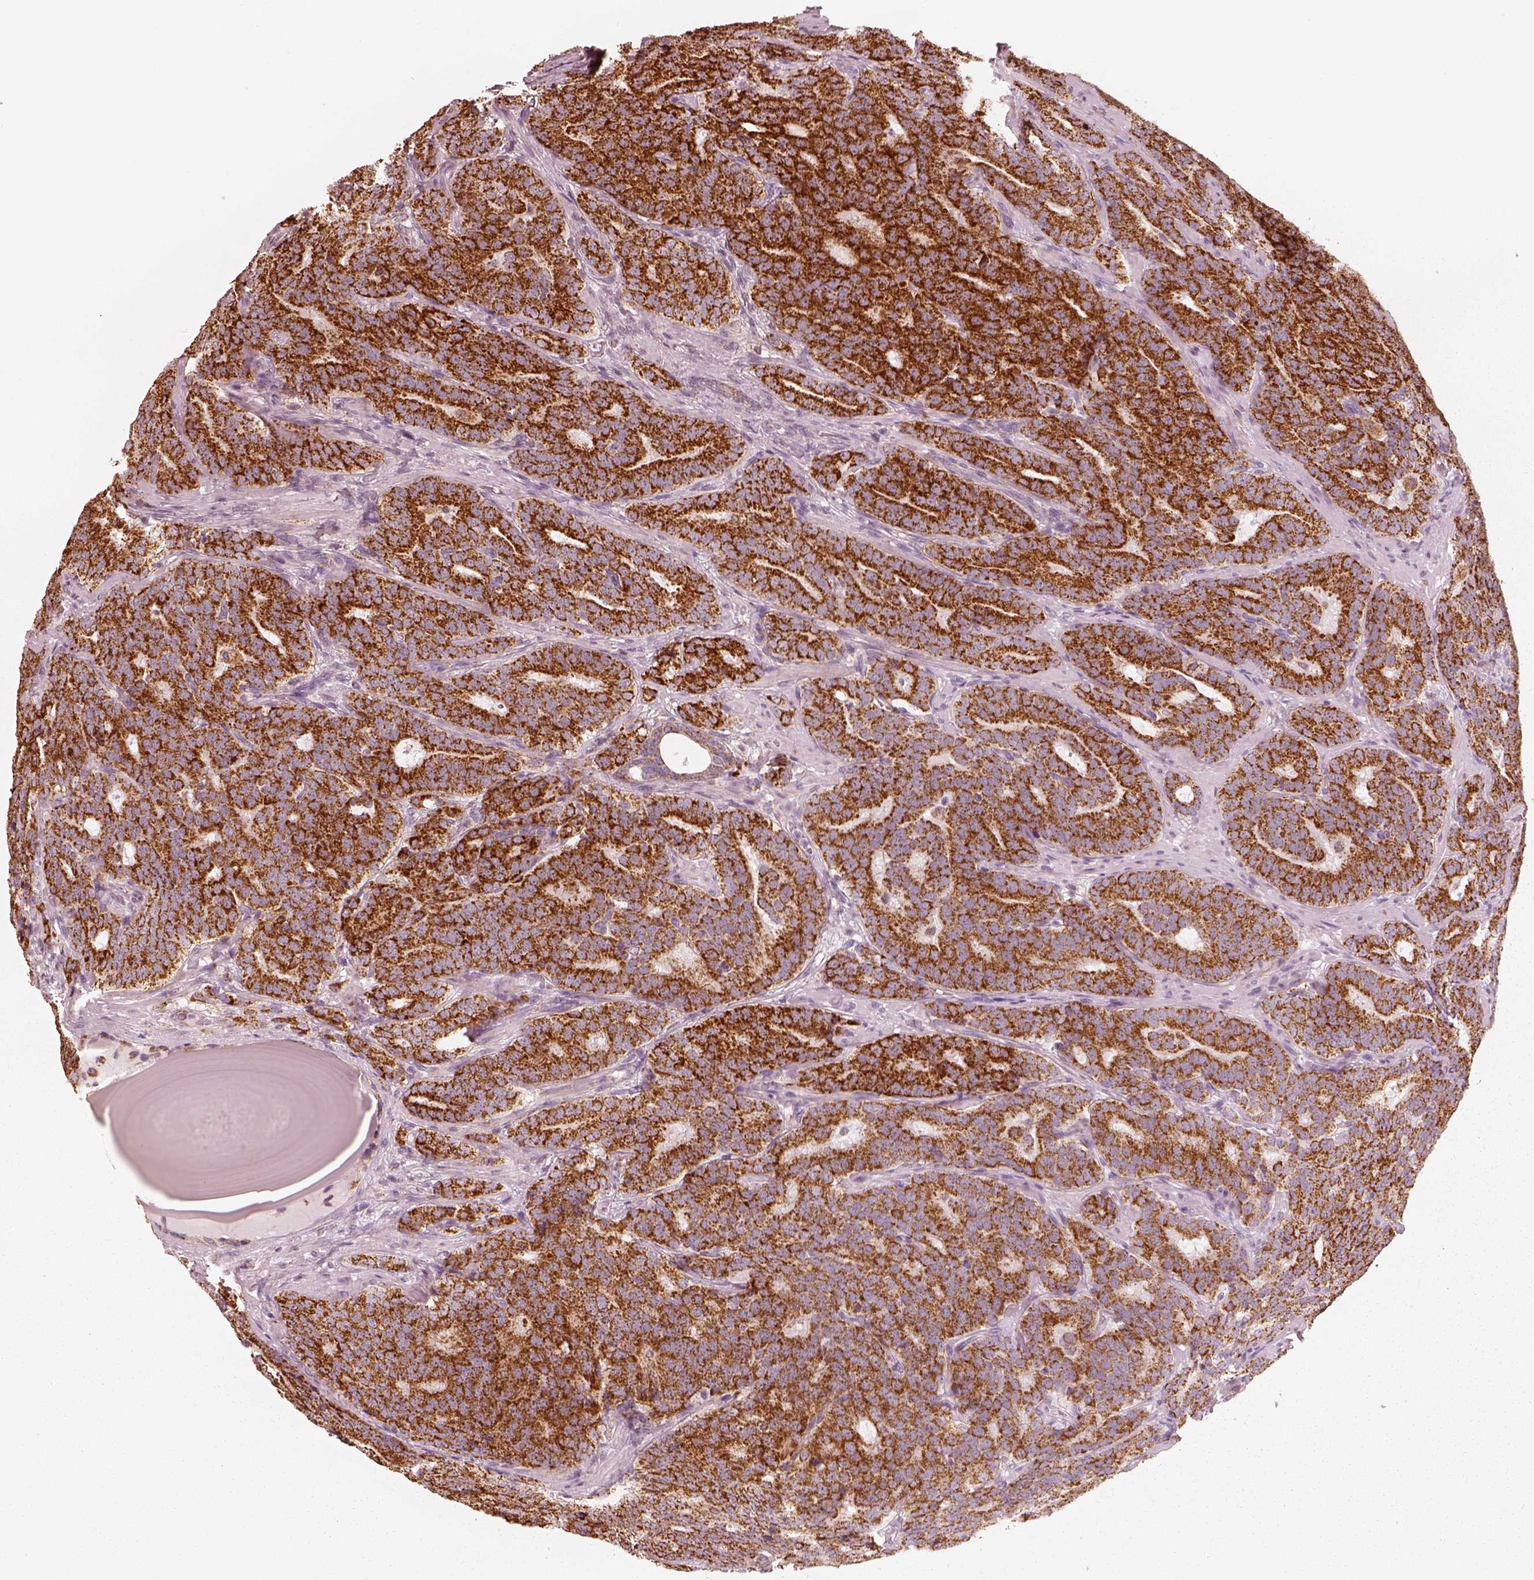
{"staining": {"intensity": "strong", "quantity": ">75%", "location": "cytoplasmic/membranous"}, "tissue": "prostate cancer", "cell_type": "Tumor cells", "image_type": "cancer", "snomed": [{"axis": "morphology", "description": "Adenocarcinoma, NOS"}, {"axis": "topography", "description": "Prostate"}], "caption": "Prostate adenocarcinoma stained for a protein (brown) shows strong cytoplasmic/membranous positive positivity in approximately >75% of tumor cells.", "gene": "ENTPD6", "patient": {"sex": "male", "age": 71}}